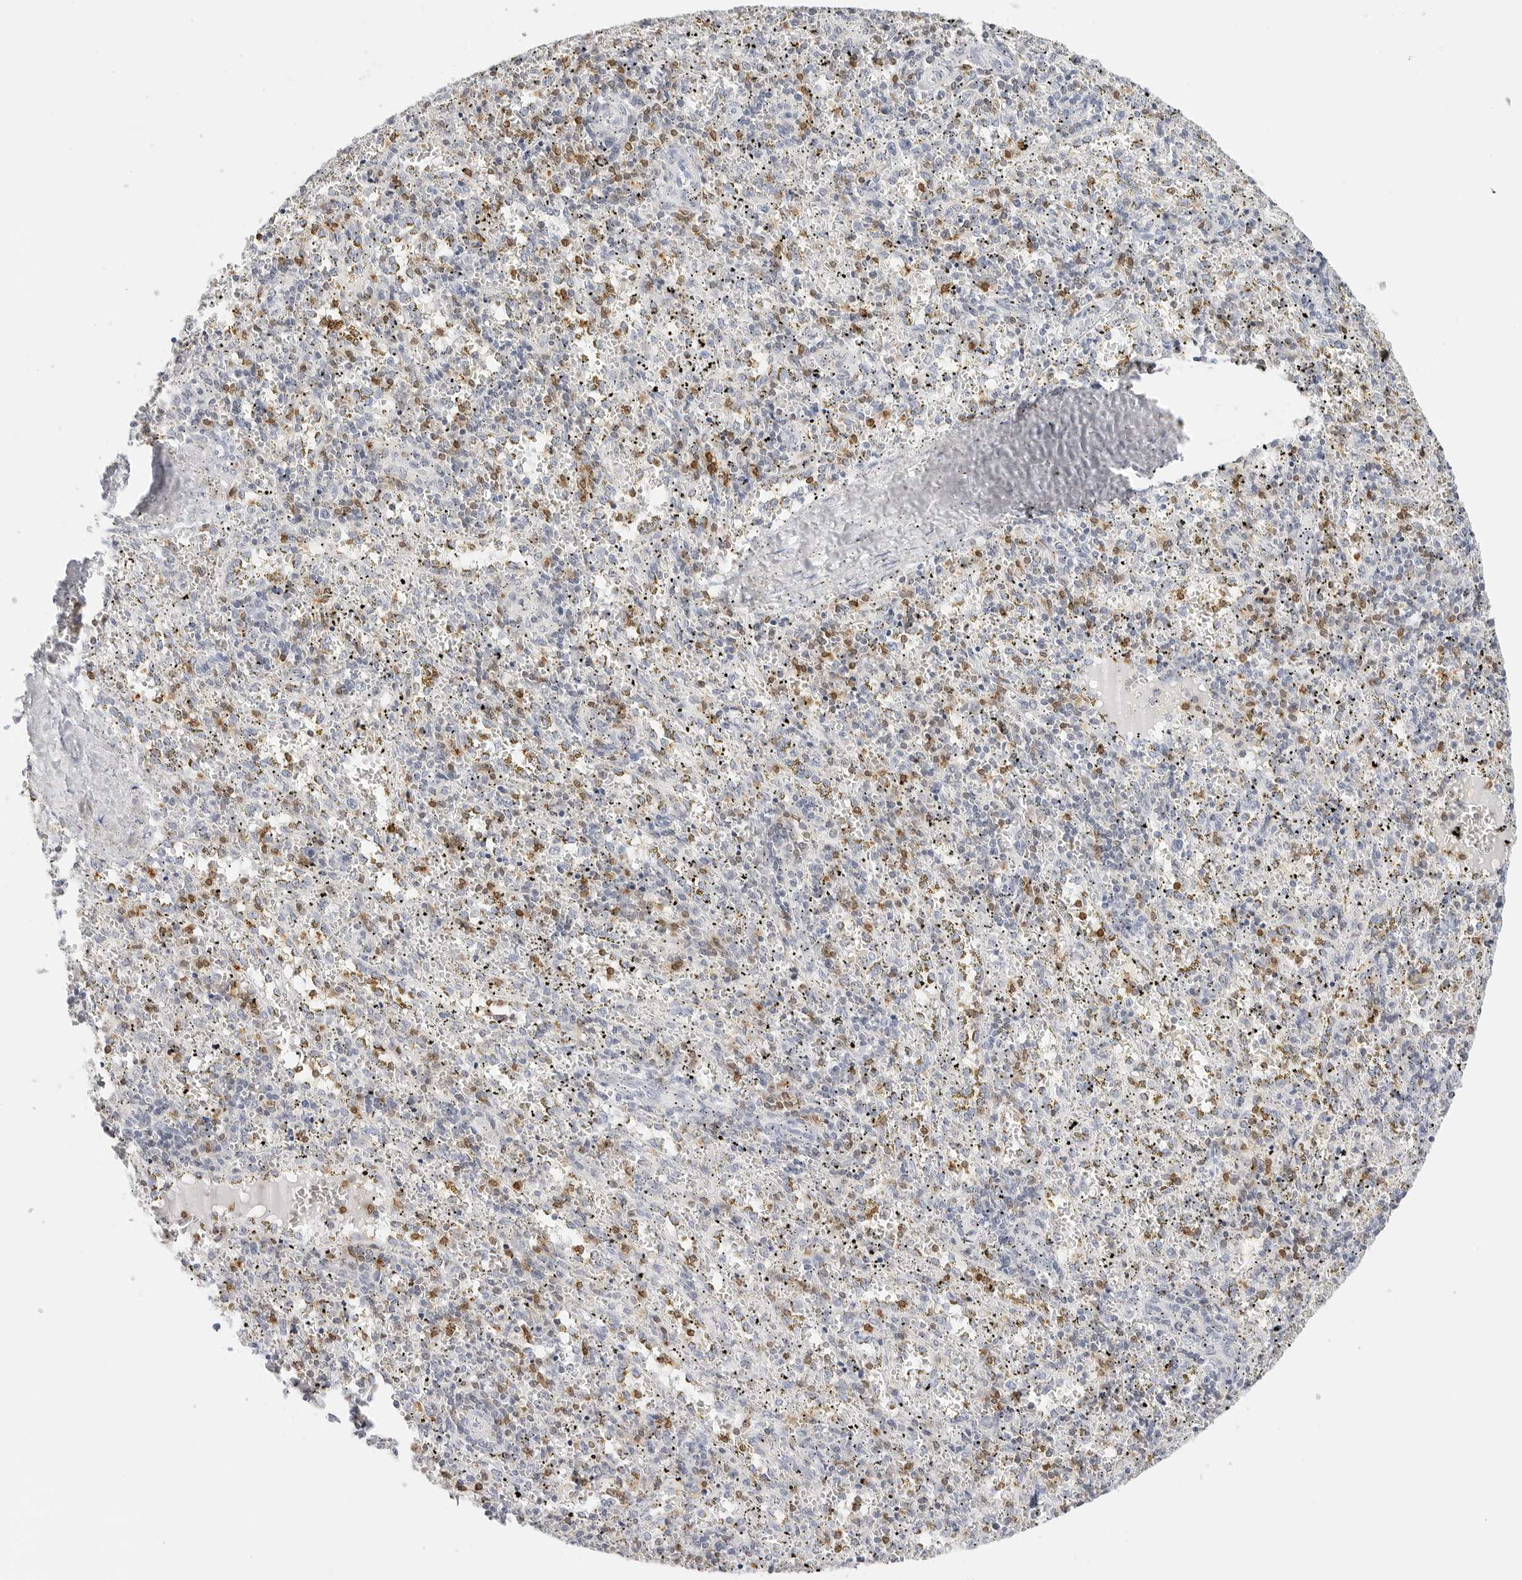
{"staining": {"intensity": "moderate", "quantity": "25%-75%", "location": "cytoplasmic/membranous"}, "tissue": "spleen", "cell_type": "Cells in red pulp", "image_type": "normal", "snomed": [{"axis": "morphology", "description": "Normal tissue, NOS"}, {"axis": "topography", "description": "Spleen"}], "caption": "Protein staining shows moderate cytoplasmic/membranous expression in approximately 25%-75% of cells in red pulp in normal spleen. (DAB (3,3'-diaminobenzidine) IHC, brown staining for protein, blue staining for nuclei).", "gene": "SLC9A3R1", "patient": {"sex": "male", "age": 11}}